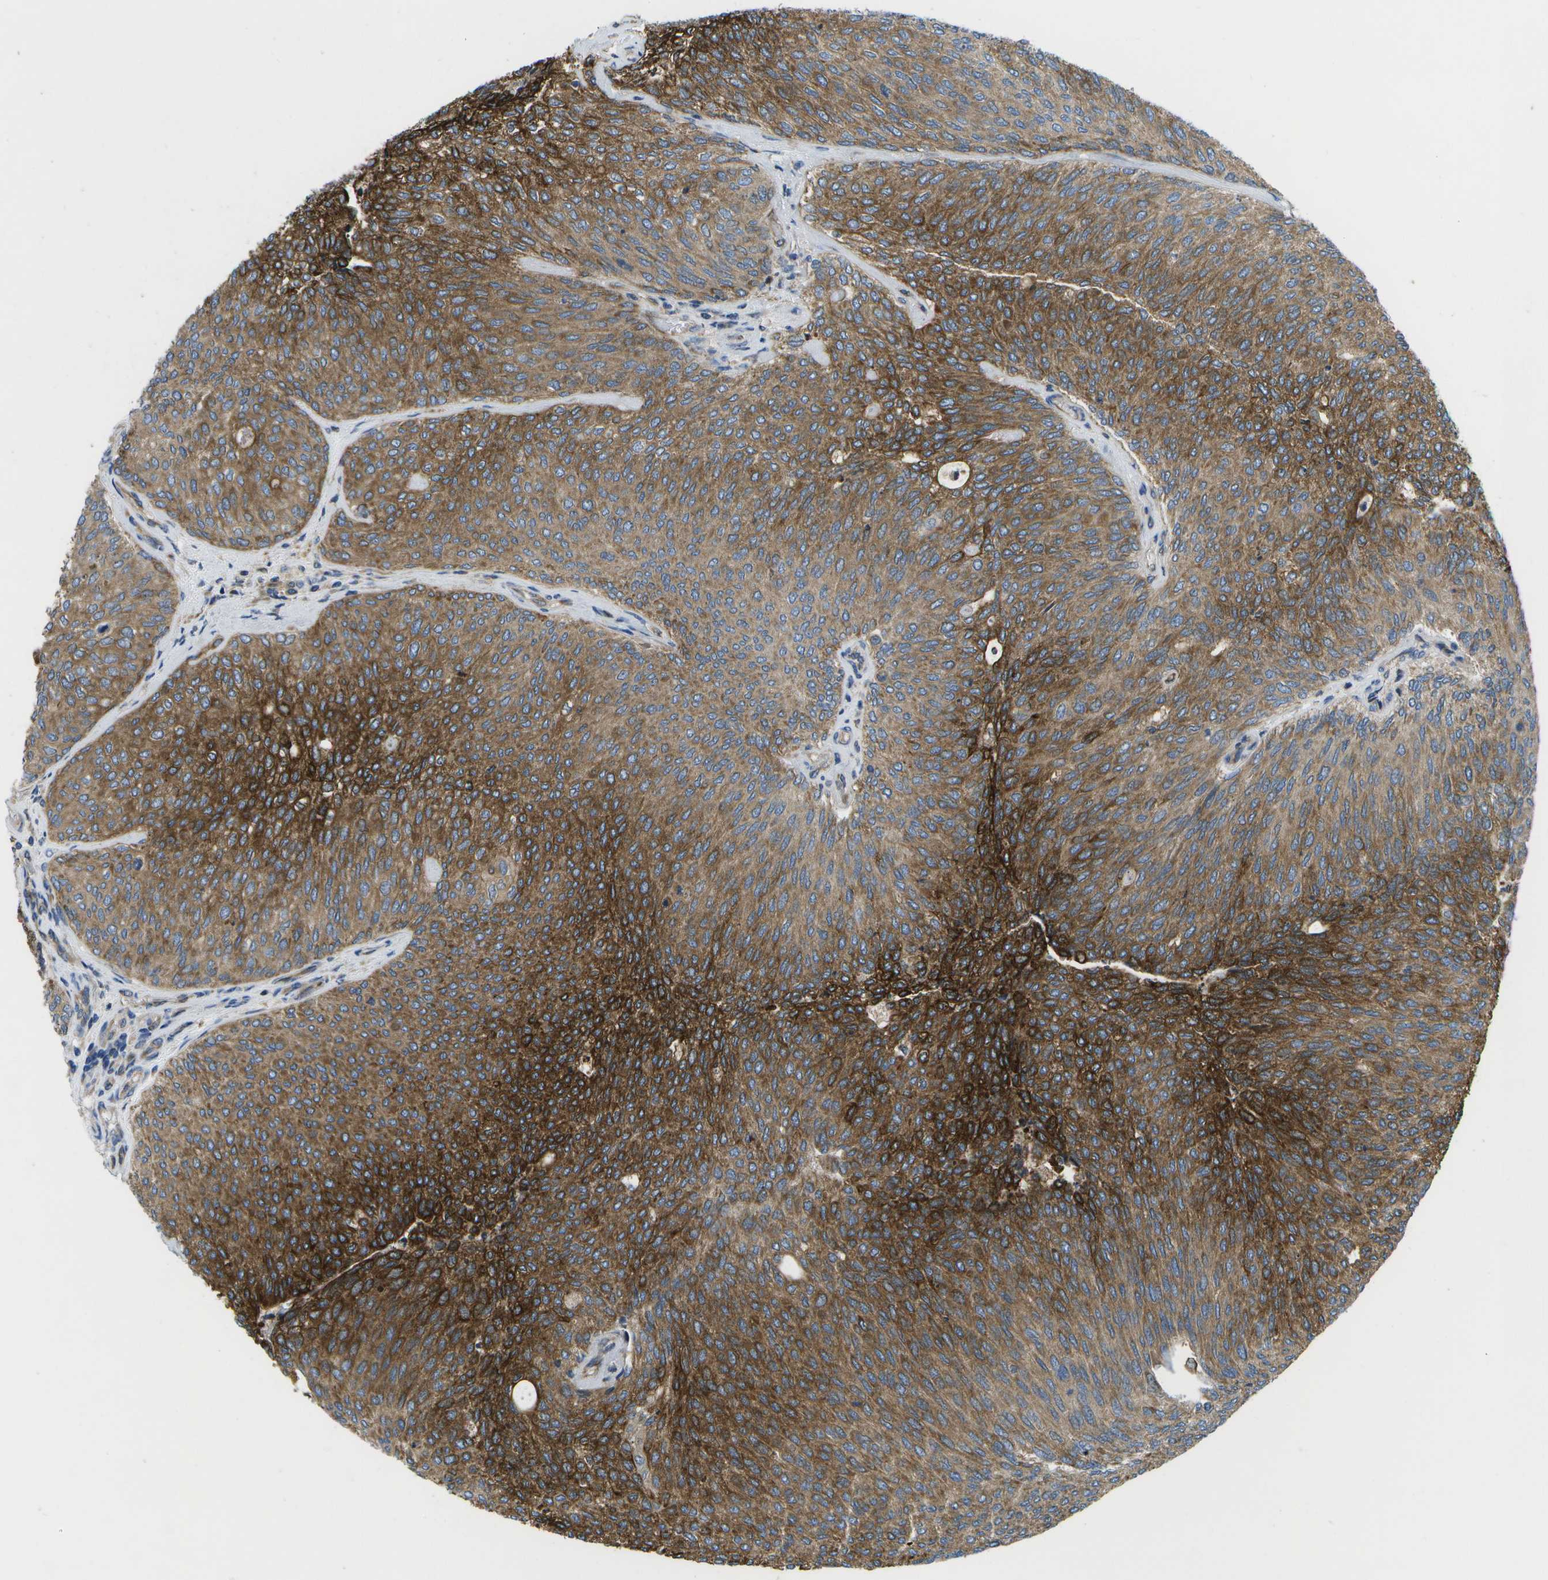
{"staining": {"intensity": "moderate", "quantity": ">75%", "location": "cytoplasmic/membranous"}, "tissue": "urothelial cancer", "cell_type": "Tumor cells", "image_type": "cancer", "snomed": [{"axis": "morphology", "description": "Urothelial carcinoma, Low grade"}, {"axis": "topography", "description": "Urinary bladder"}], "caption": "Tumor cells demonstrate medium levels of moderate cytoplasmic/membranous staining in approximately >75% of cells in urothelial cancer.", "gene": "GDF5", "patient": {"sex": "female", "age": 79}}